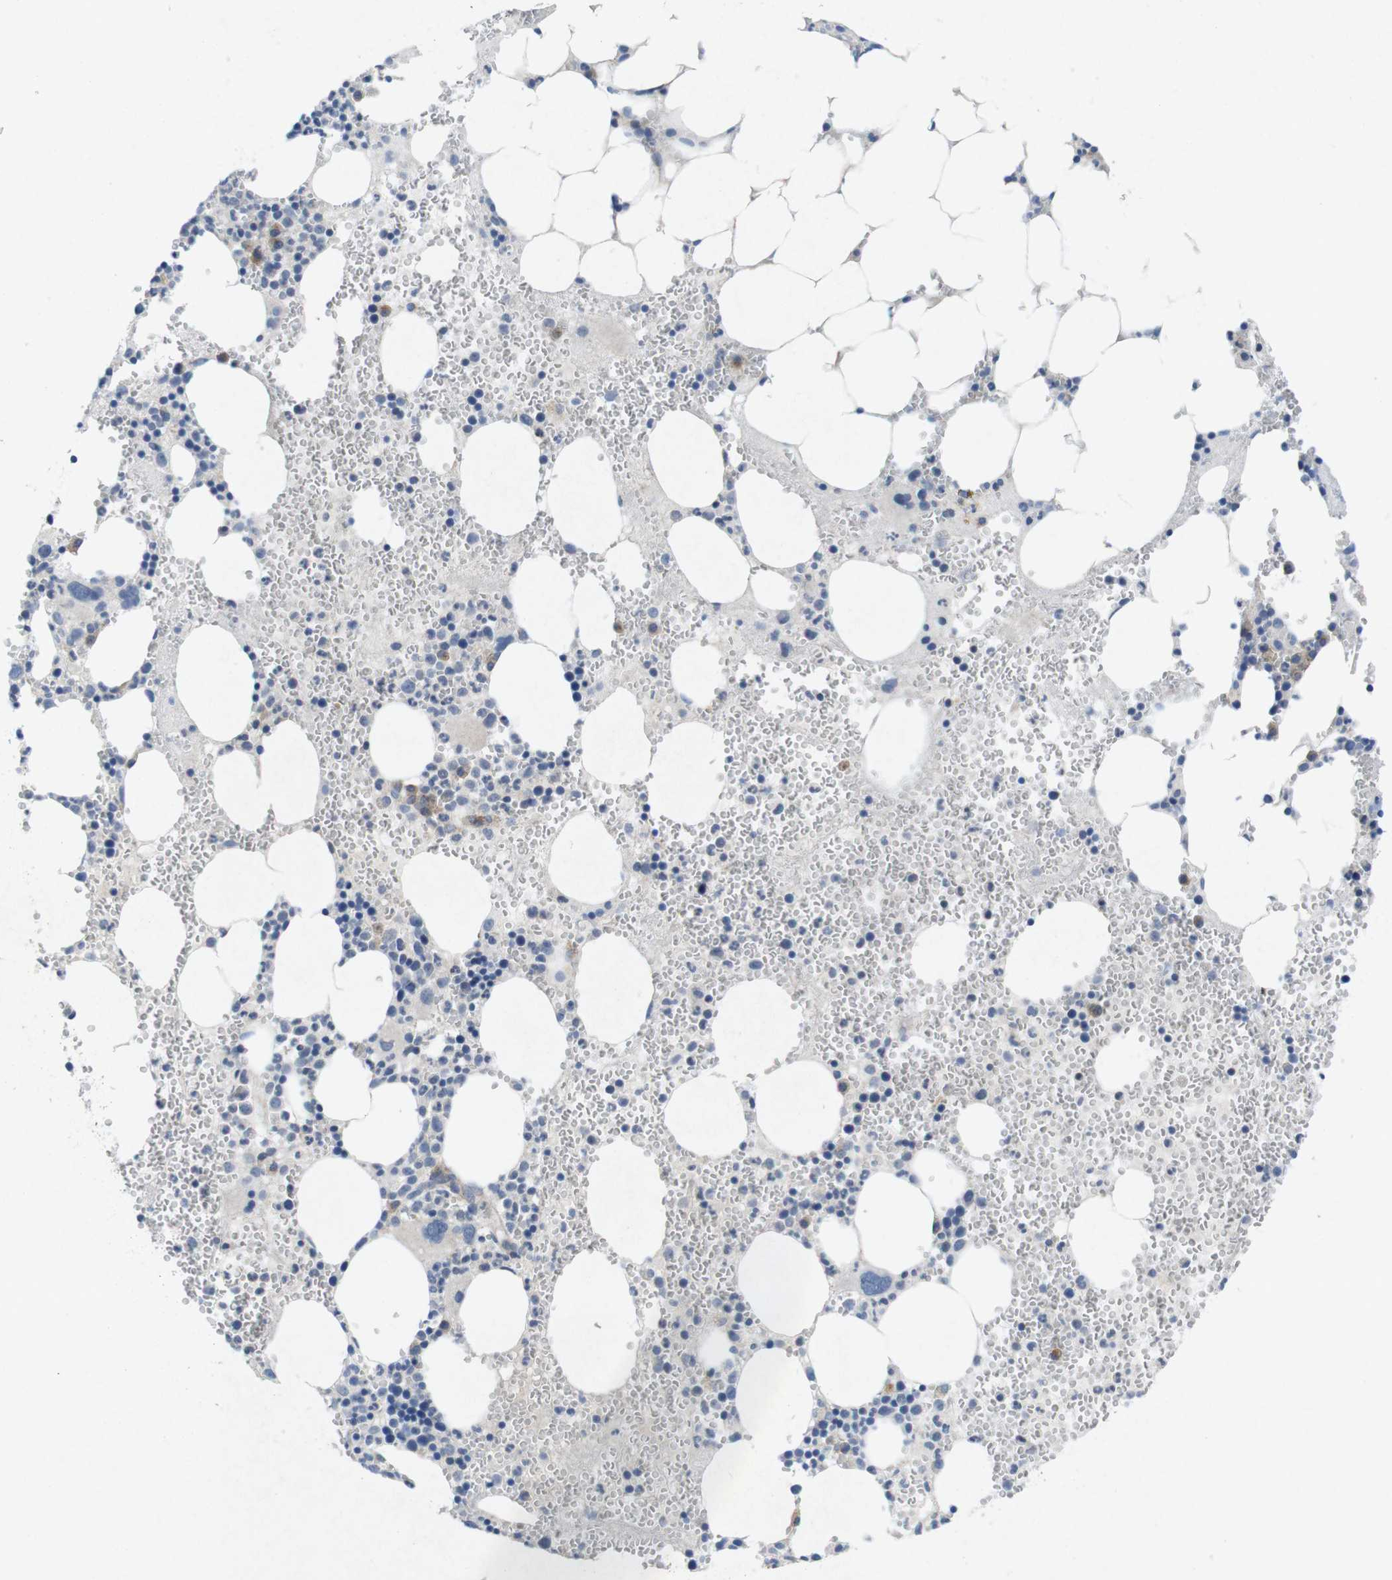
{"staining": {"intensity": "moderate", "quantity": "<25%", "location": "cytoplasmic/membranous"}, "tissue": "bone marrow", "cell_type": "Hematopoietic cells", "image_type": "normal", "snomed": [{"axis": "morphology", "description": "Normal tissue, NOS"}, {"axis": "morphology", "description": "Inflammation, NOS"}, {"axis": "topography", "description": "Bone marrow"}], "caption": "This histopathology image demonstrates normal bone marrow stained with immunohistochemistry (IHC) to label a protein in brown. The cytoplasmic/membranous of hematopoietic cells show moderate positivity for the protein. Nuclei are counter-stained blue.", "gene": "SLAMF7", "patient": {"sex": "female", "age": 76}}